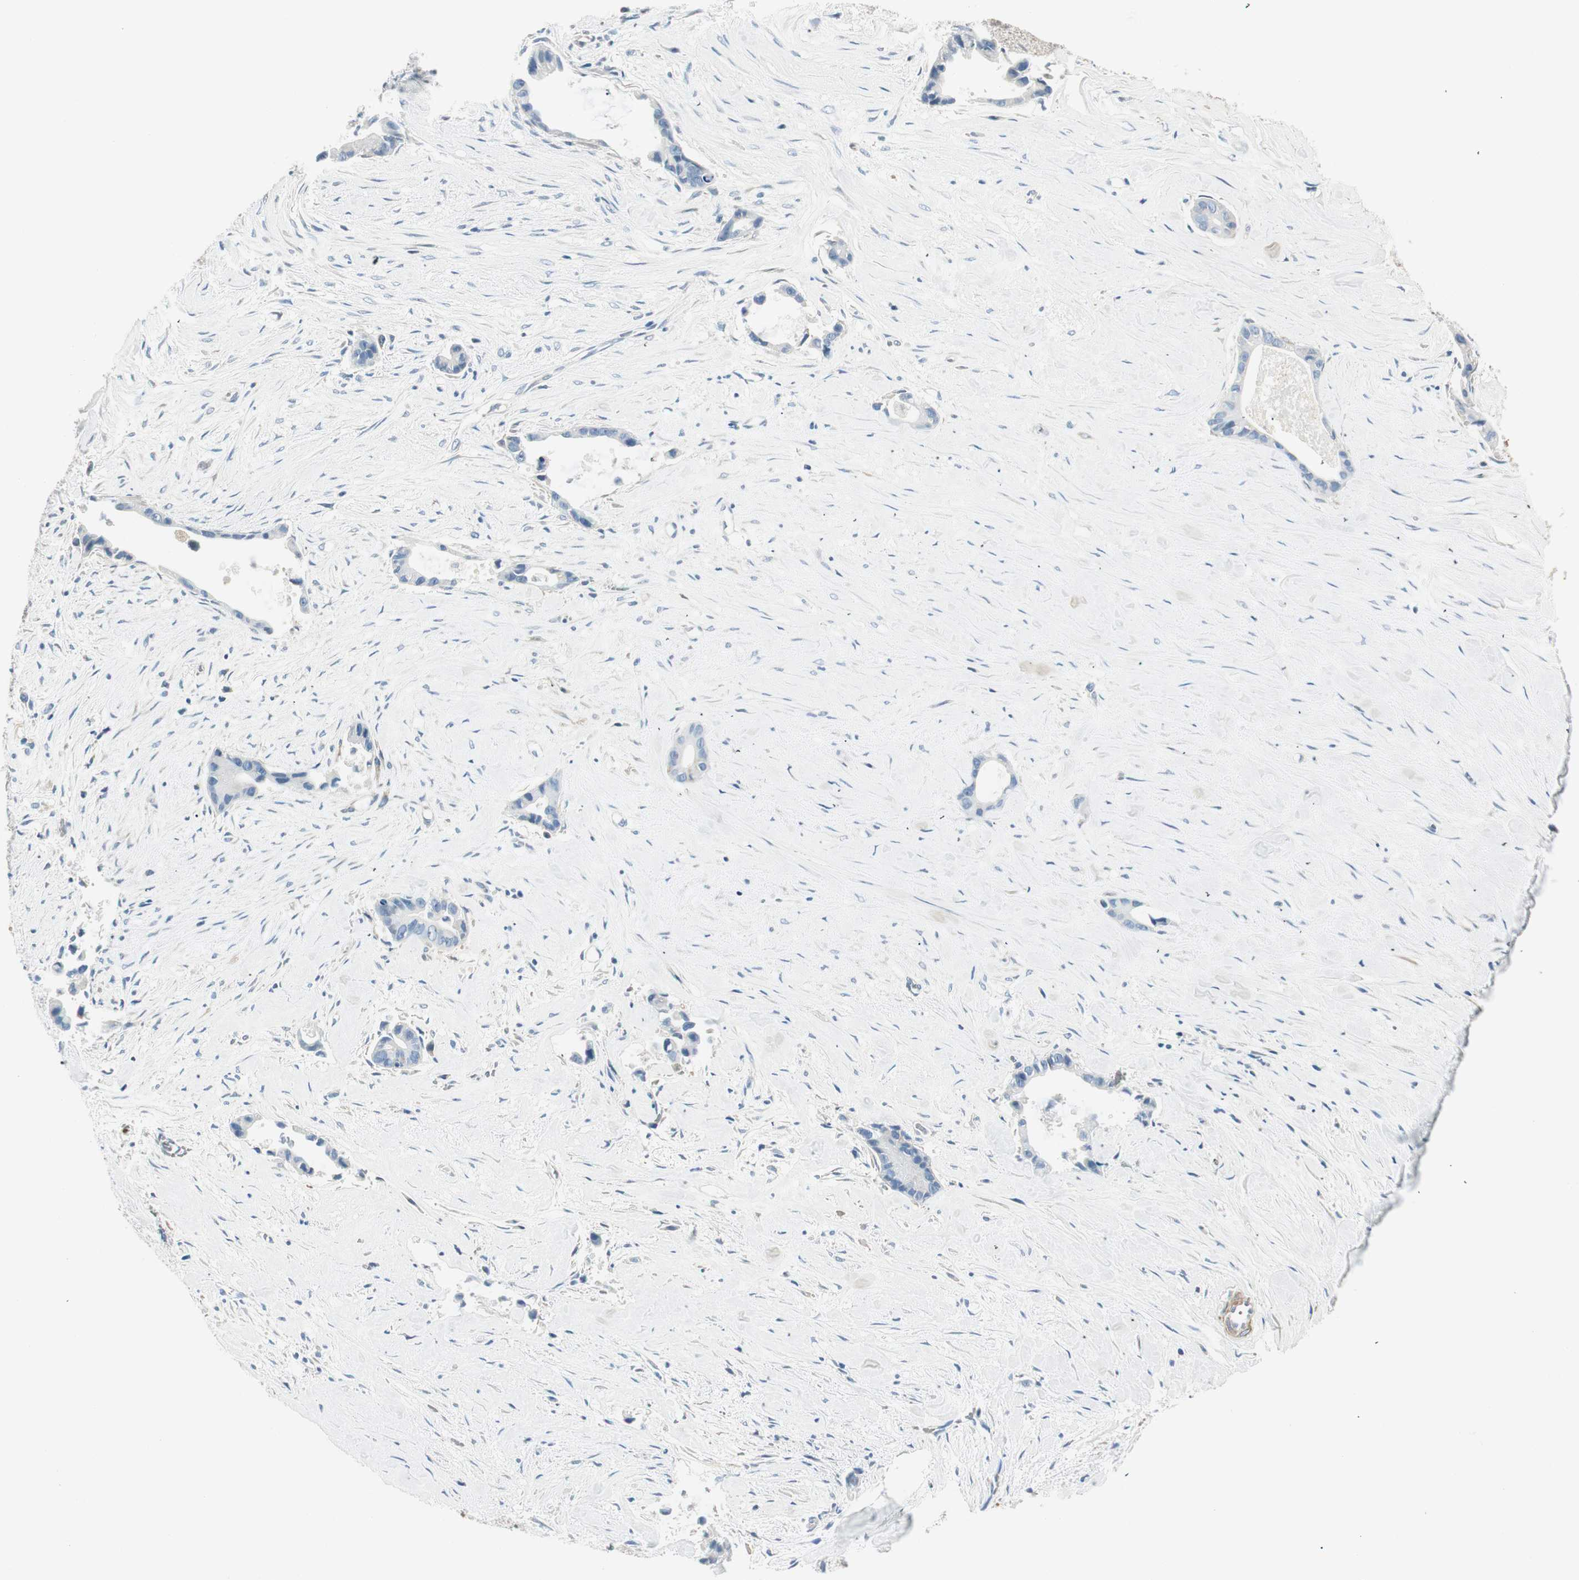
{"staining": {"intensity": "negative", "quantity": "none", "location": "none"}, "tissue": "liver cancer", "cell_type": "Tumor cells", "image_type": "cancer", "snomed": [{"axis": "morphology", "description": "Cholangiocarcinoma"}, {"axis": "topography", "description": "Liver"}], "caption": "A high-resolution micrograph shows immunohistochemistry (IHC) staining of cholangiocarcinoma (liver), which demonstrates no significant staining in tumor cells.", "gene": "RORB", "patient": {"sex": "female", "age": 55}}